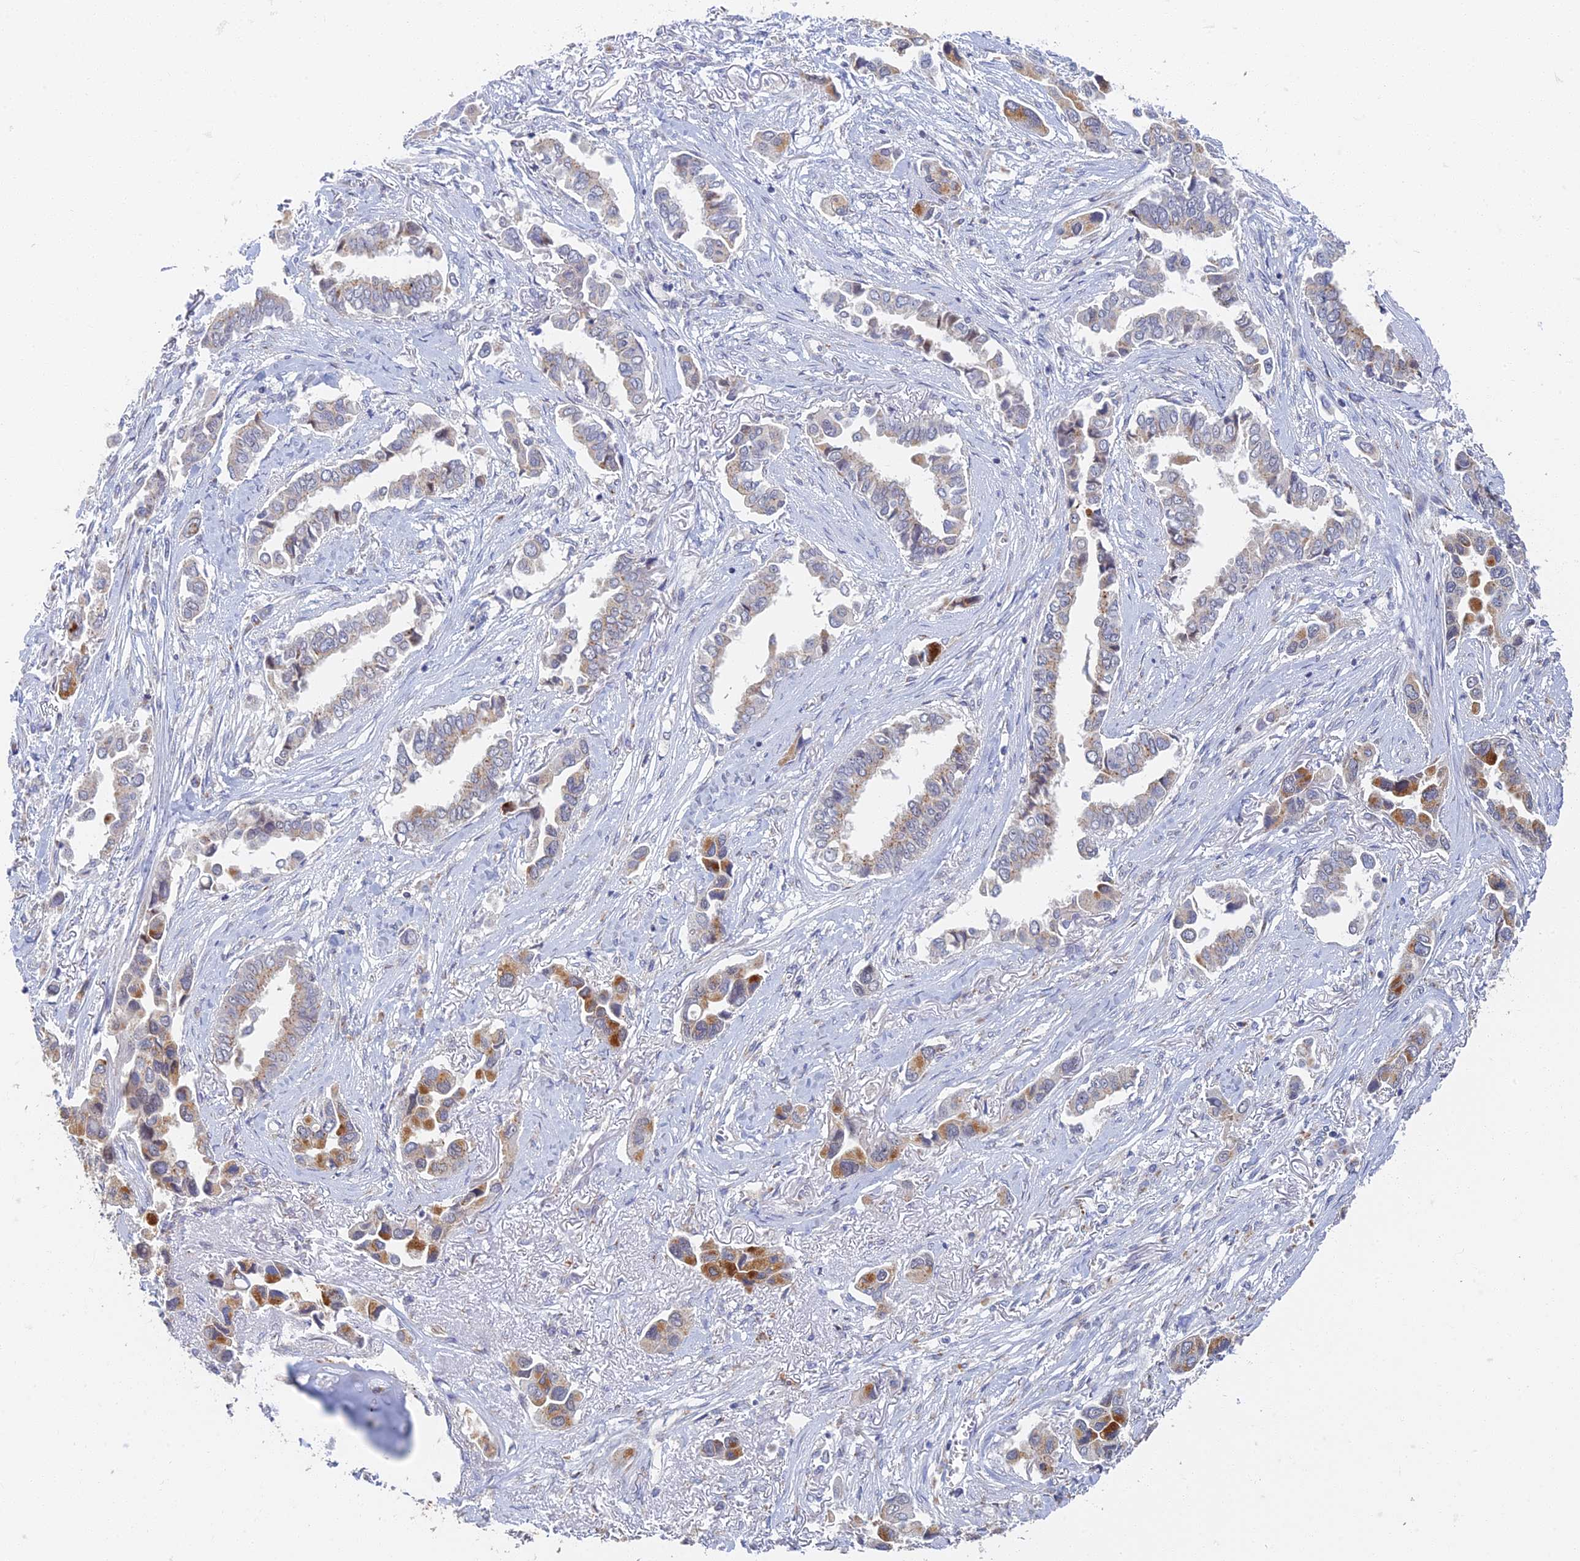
{"staining": {"intensity": "moderate", "quantity": "25%-75%", "location": "cytoplasmic/membranous"}, "tissue": "lung cancer", "cell_type": "Tumor cells", "image_type": "cancer", "snomed": [{"axis": "morphology", "description": "Adenocarcinoma, NOS"}, {"axis": "topography", "description": "Lung"}], "caption": "Lung adenocarcinoma stained with immunohistochemistry reveals moderate cytoplasmic/membranous positivity in about 25%-75% of tumor cells.", "gene": "GPATCH1", "patient": {"sex": "female", "age": 76}}